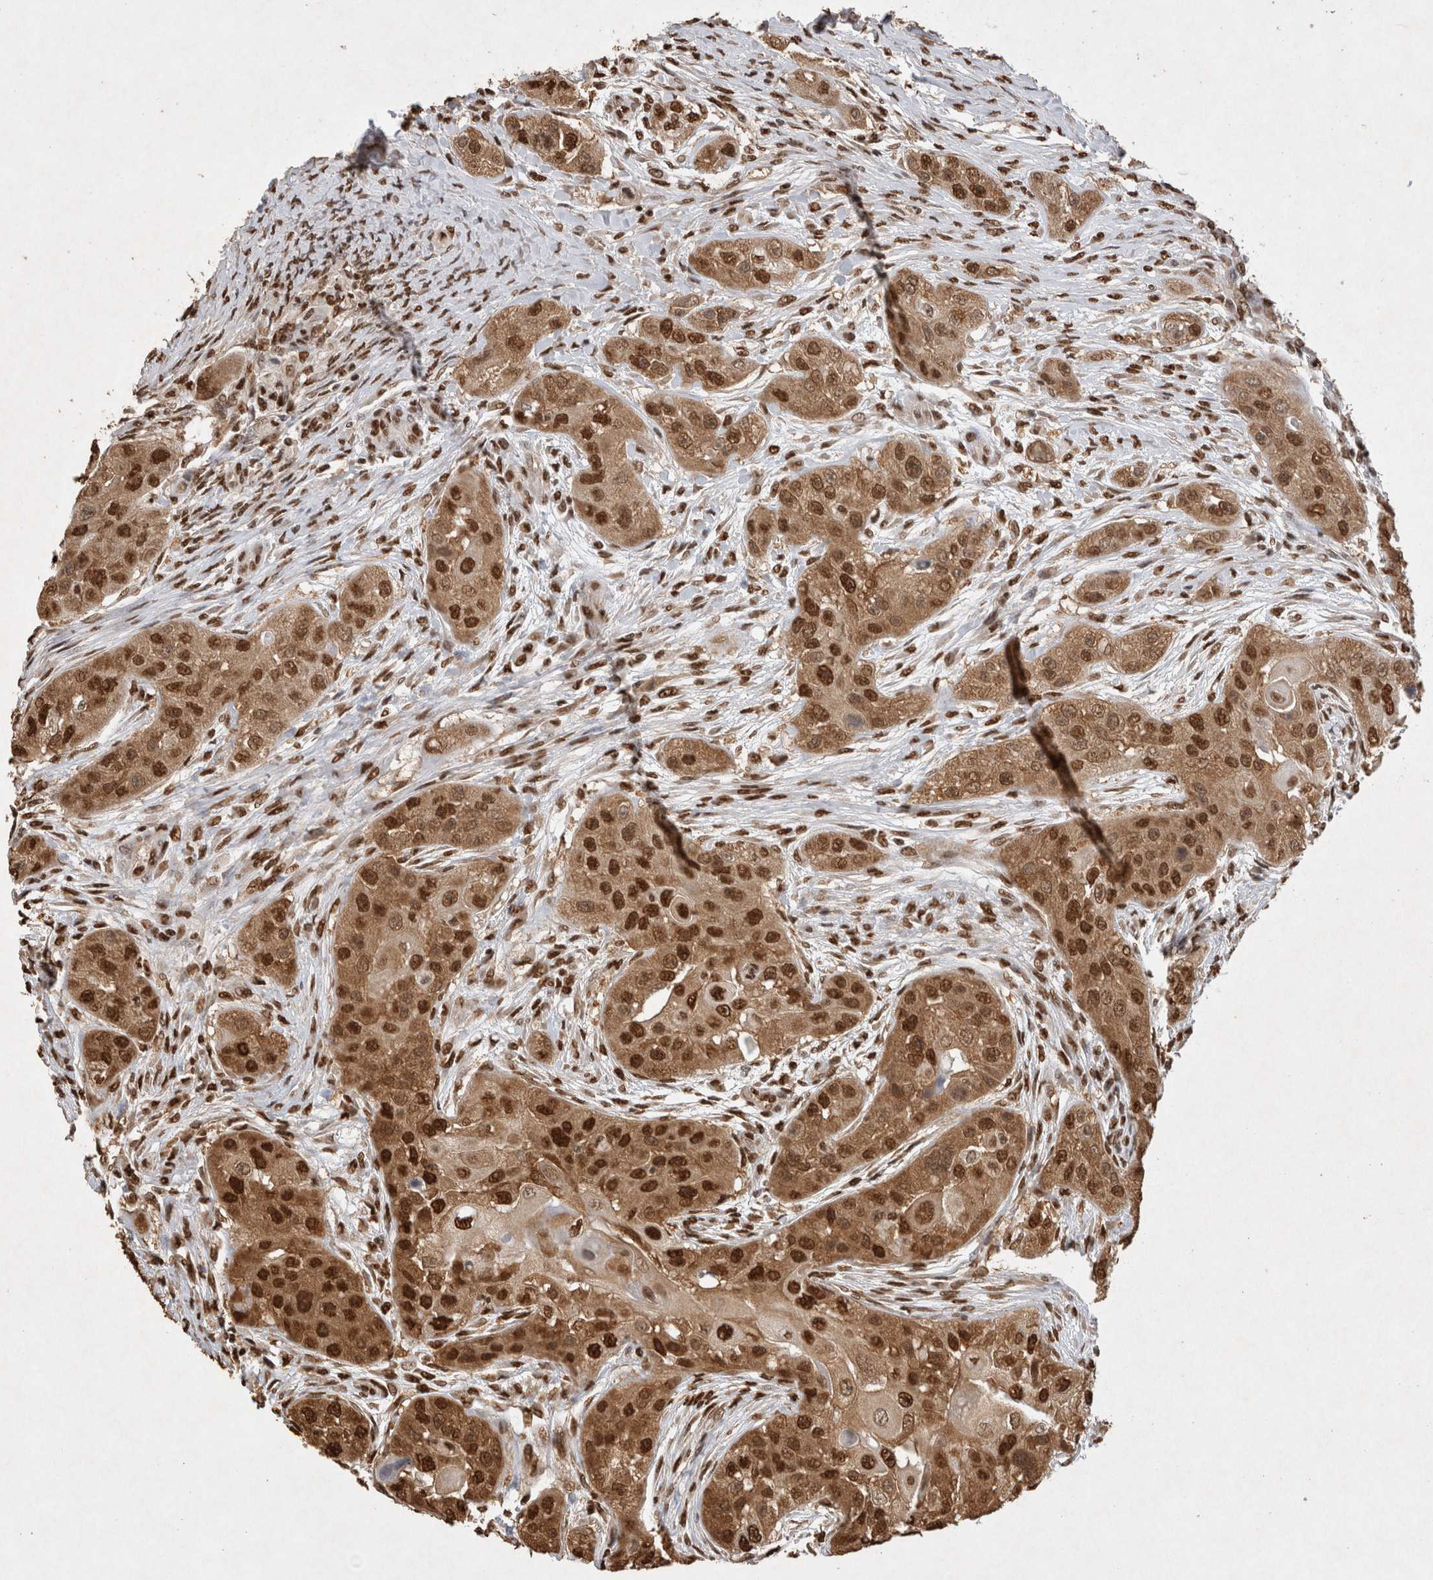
{"staining": {"intensity": "strong", "quantity": ">75%", "location": "cytoplasmic/membranous,nuclear"}, "tissue": "head and neck cancer", "cell_type": "Tumor cells", "image_type": "cancer", "snomed": [{"axis": "morphology", "description": "Normal tissue, NOS"}, {"axis": "morphology", "description": "Squamous cell carcinoma, NOS"}, {"axis": "topography", "description": "Skeletal muscle"}, {"axis": "topography", "description": "Head-Neck"}], "caption": "An image showing strong cytoplasmic/membranous and nuclear expression in about >75% of tumor cells in head and neck cancer (squamous cell carcinoma), as visualized by brown immunohistochemical staining.", "gene": "HDGF", "patient": {"sex": "male", "age": 51}}